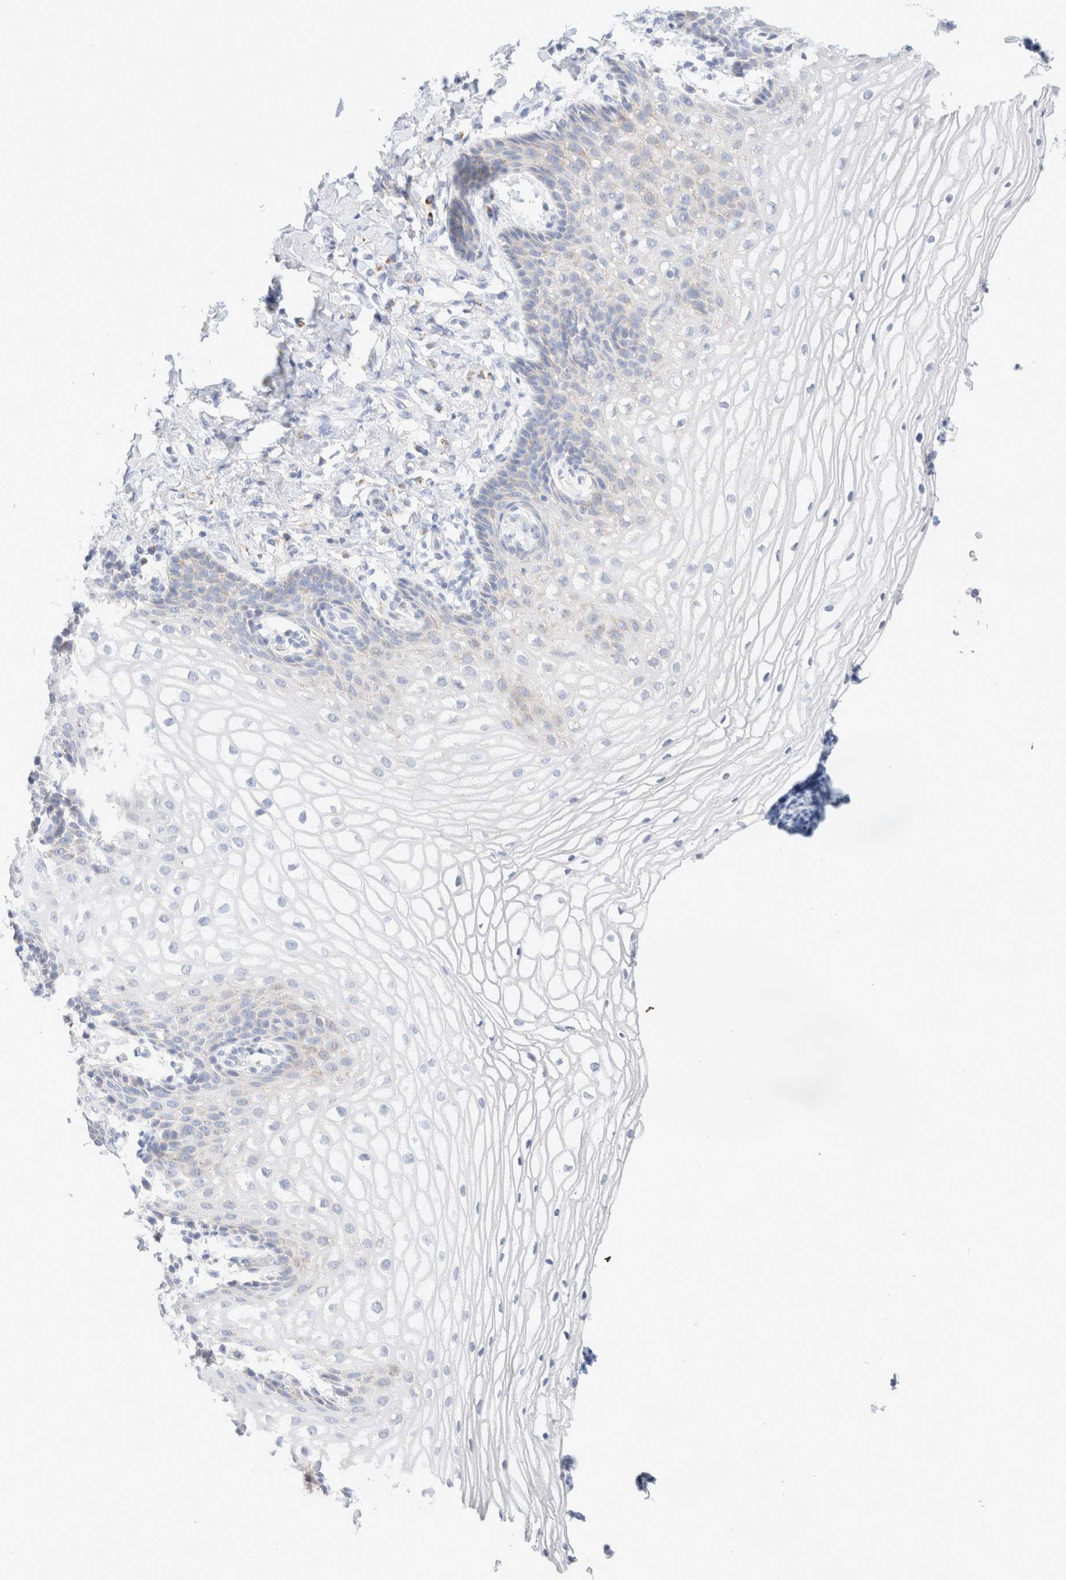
{"staining": {"intensity": "negative", "quantity": "none", "location": "none"}, "tissue": "vagina", "cell_type": "Squamous epithelial cells", "image_type": "normal", "snomed": [{"axis": "morphology", "description": "Normal tissue, NOS"}, {"axis": "topography", "description": "Vagina"}], "caption": "Vagina stained for a protein using IHC reveals no staining squamous epithelial cells.", "gene": "ATP6V1C1", "patient": {"sex": "female", "age": 60}}